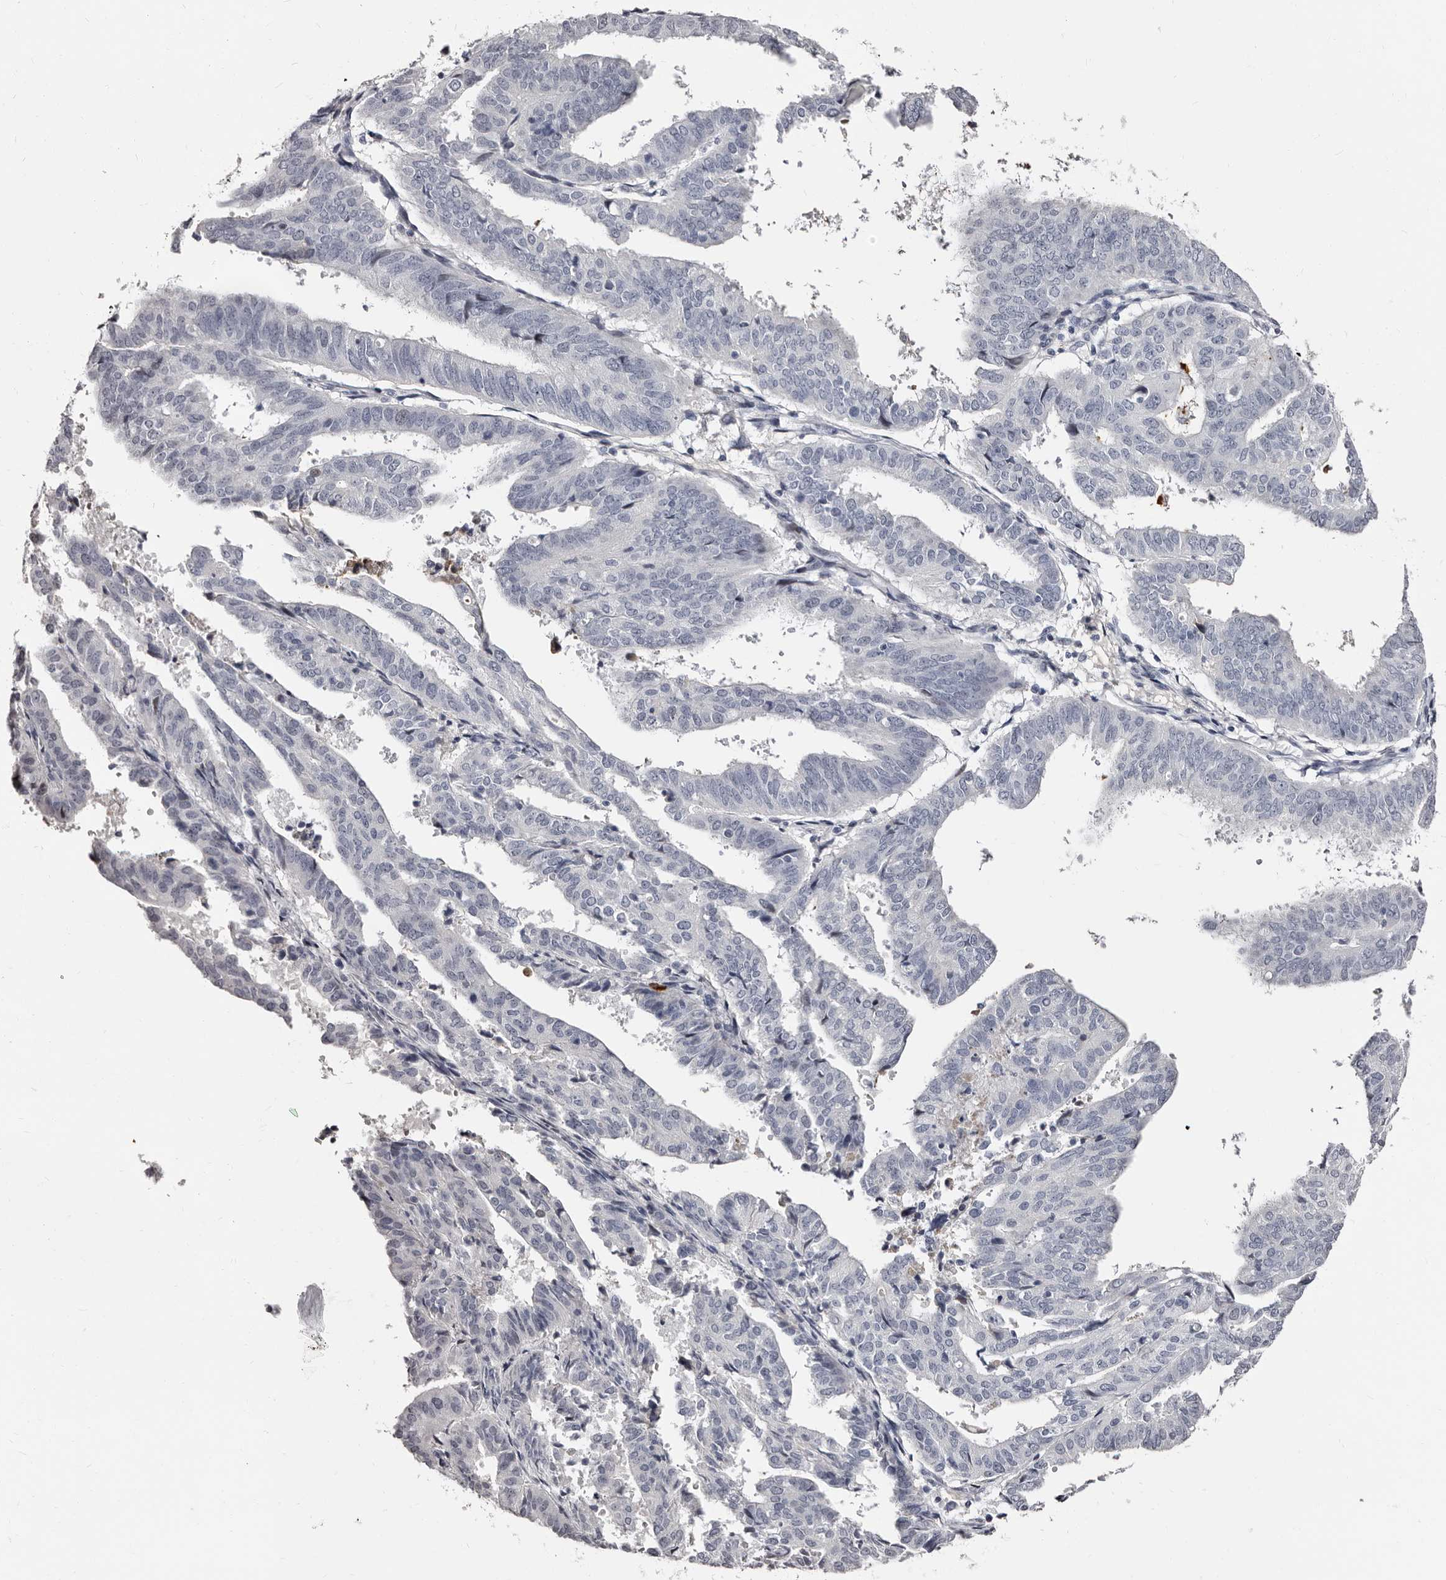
{"staining": {"intensity": "negative", "quantity": "none", "location": "none"}, "tissue": "endometrial cancer", "cell_type": "Tumor cells", "image_type": "cancer", "snomed": [{"axis": "morphology", "description": "Adenocarcinoma, NOS"}, {"axis": "topography", "description": "Uterus"}], "caption": "There is no significant expression in tumor cells of adenocarcinoma (endometrial).", "gene": "TBC1D22B", "patient": {"sex": "female", "age": 77}}